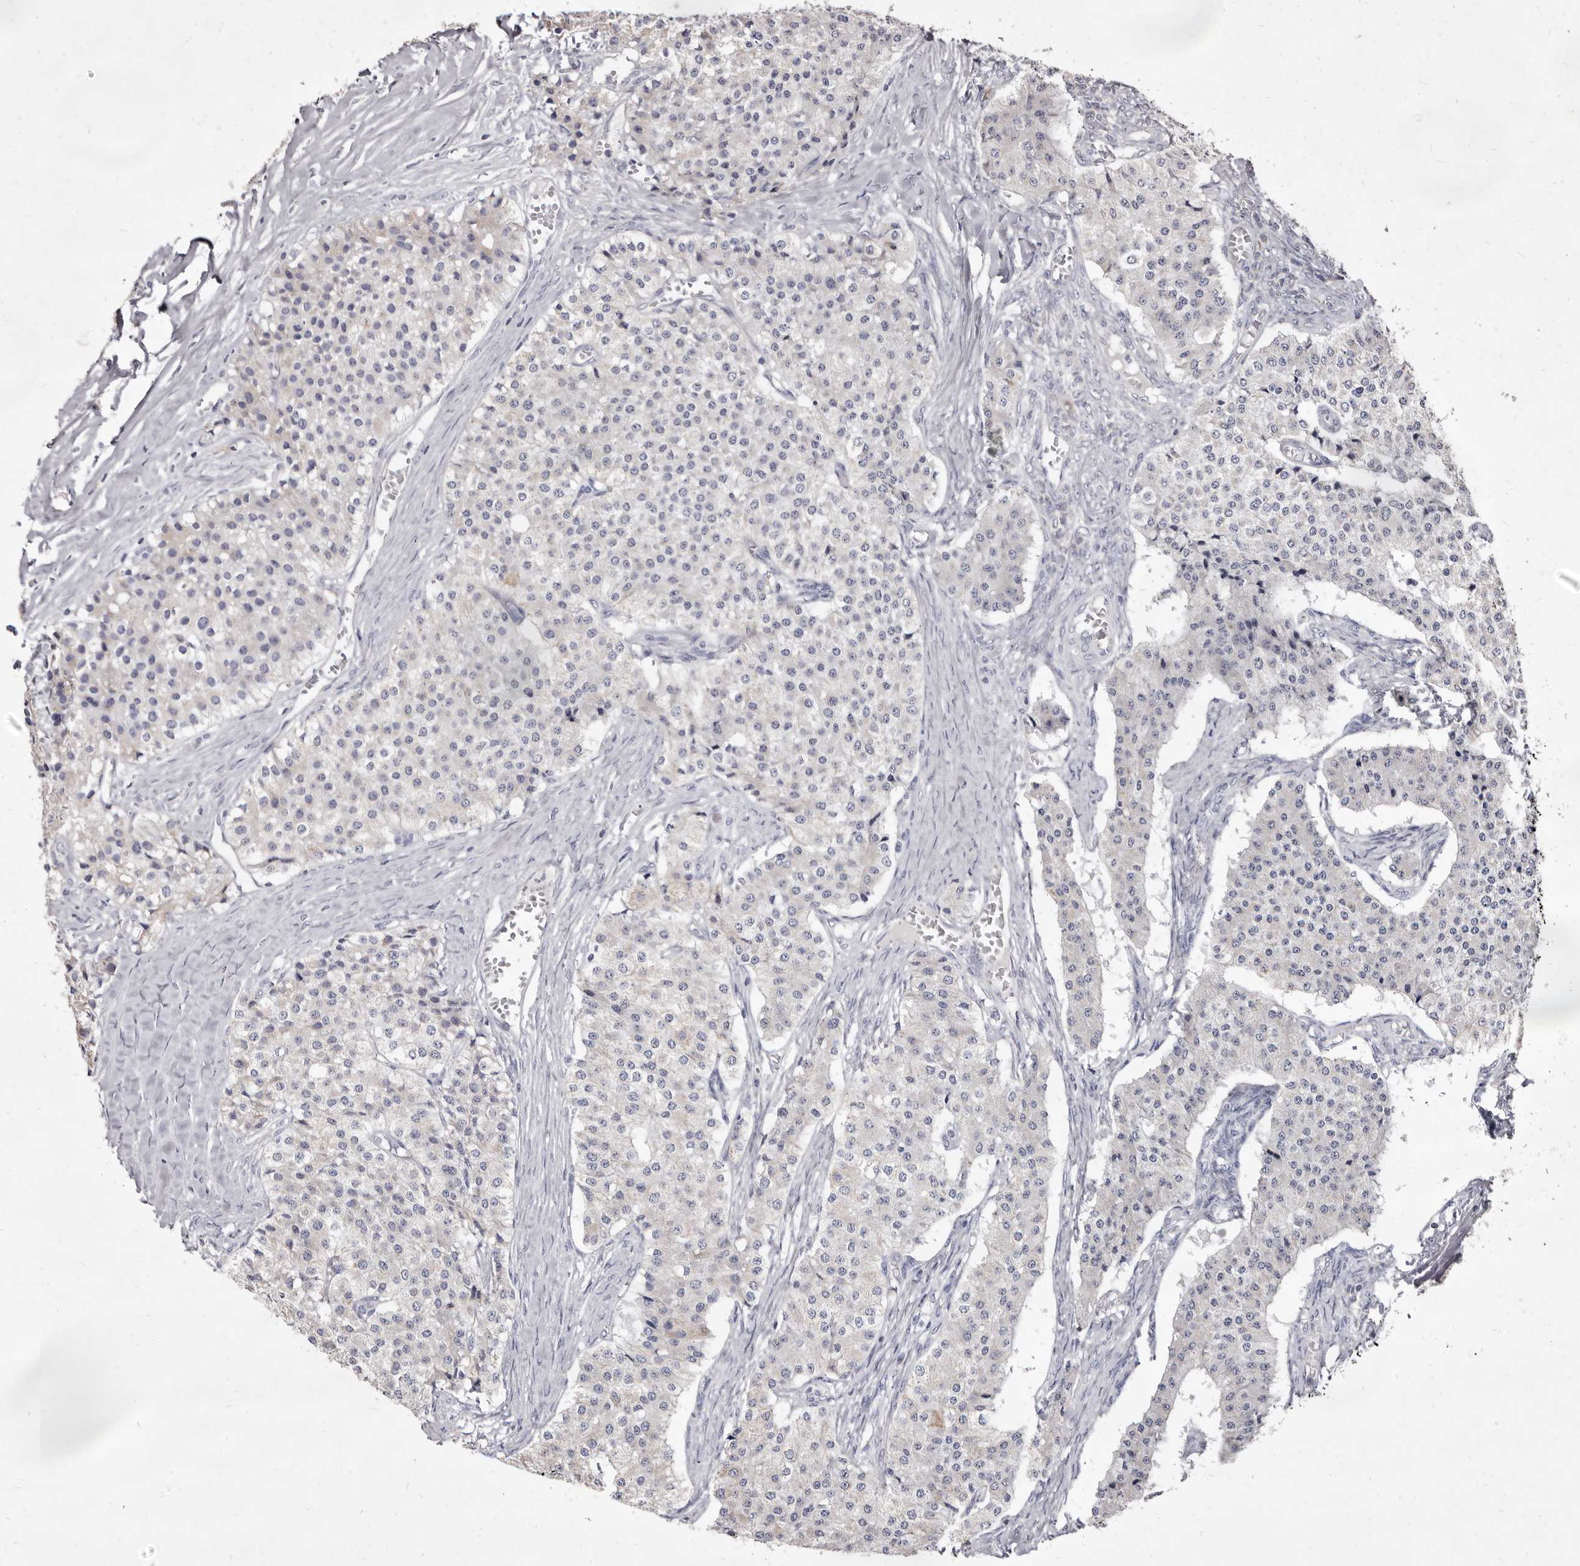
{"staining": {"intensity": "negative", "quantity": "none", "location": "none"}, "tissue": "carcinoid", "cell_type": "Tumor cells", "image_type": "cancer", "snomed": [{"axis": "morphology", "description": "Carcinoid, malignant, NOS"}, {"axis": "topography", "description": "Colon"}], "caption": "Tumor cells show no significant protein positivity in carcinoid.", "gene": "CYP2E1", "patient": {"sex": "female", "age": 52}}